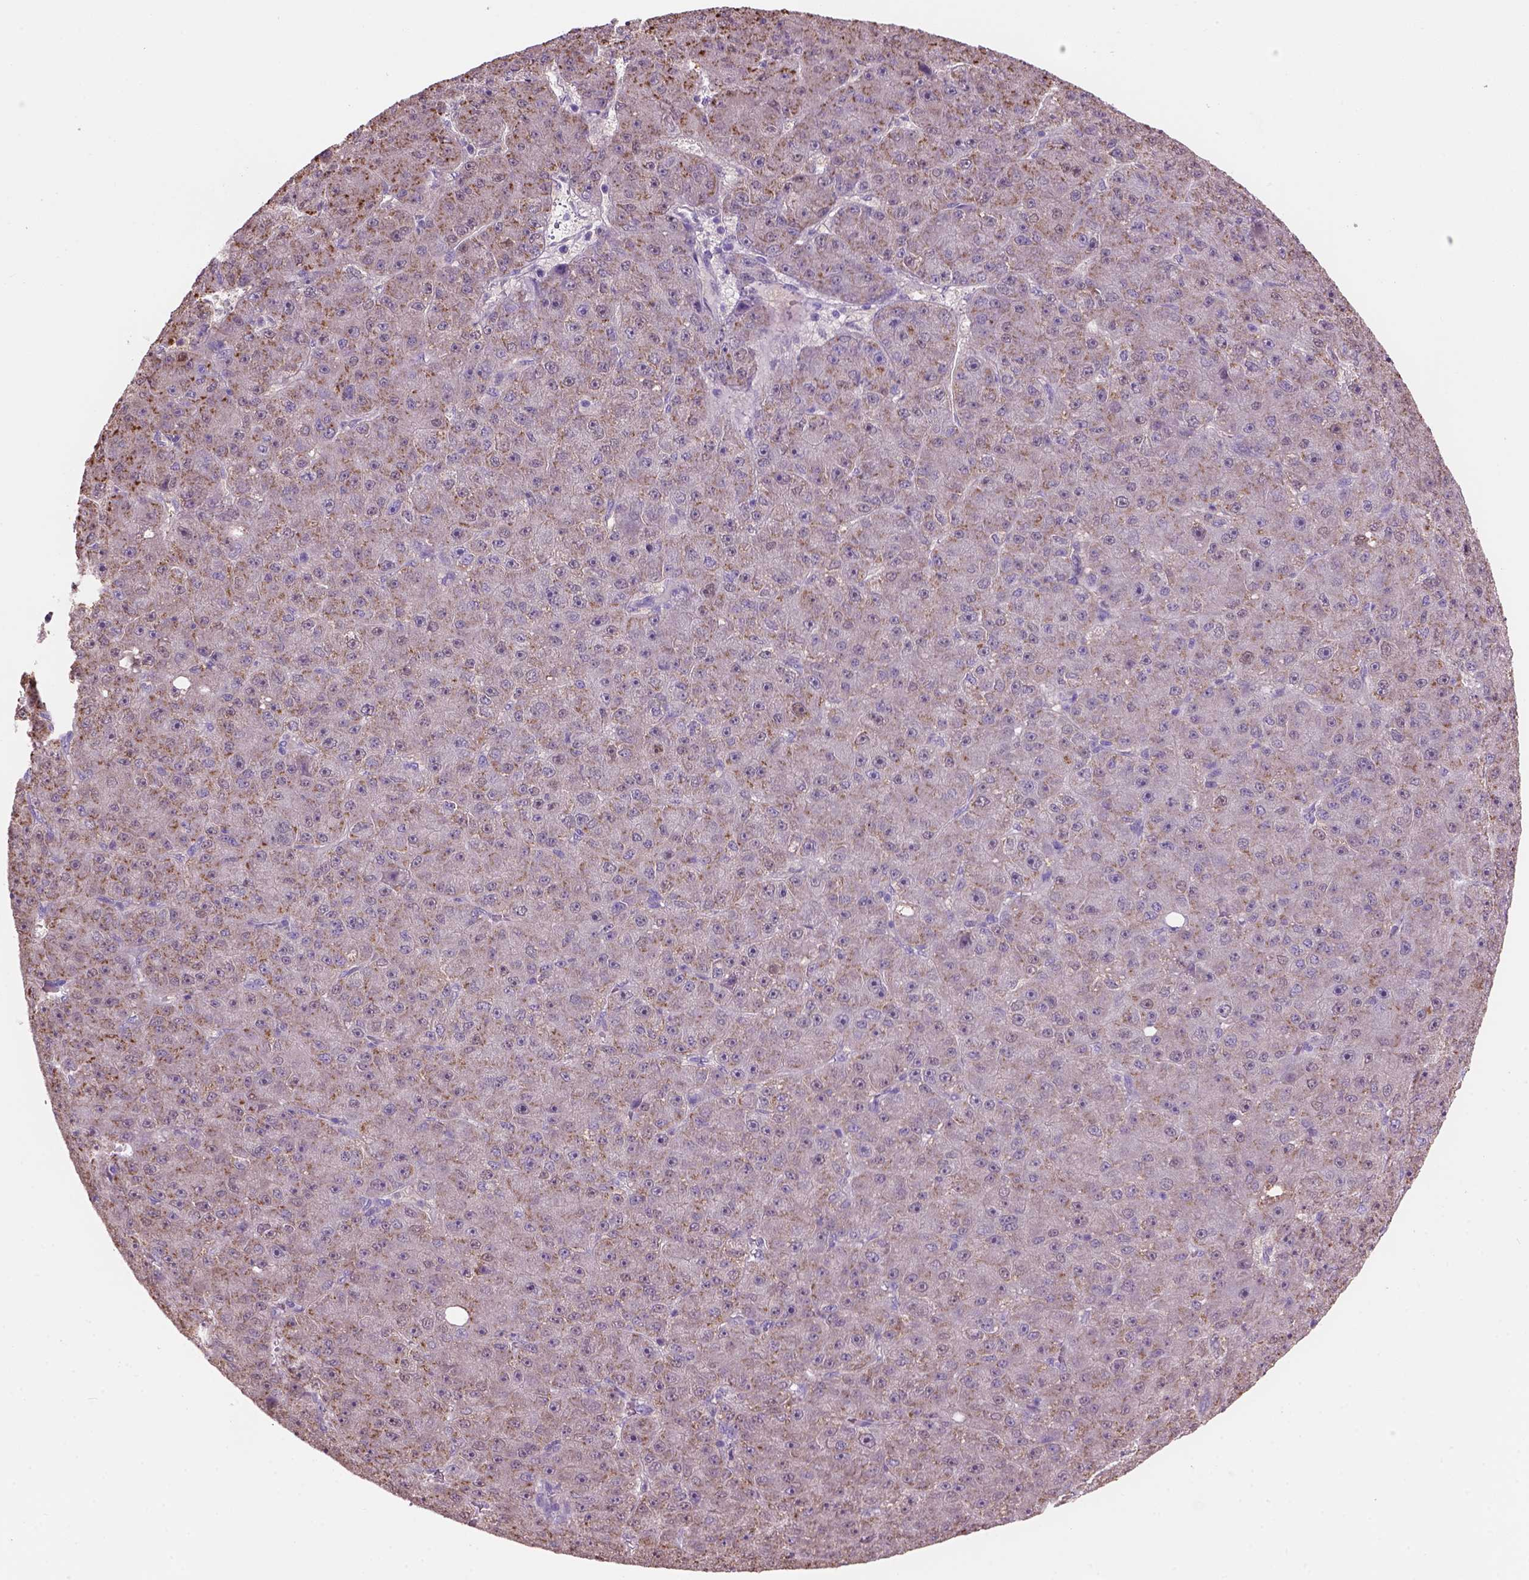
{"staining": {"intensity": "negative", "quantity": "none", "location": "none"}, "tissue": "liver cancer", "cell_type": "Tumor cells", "image_type": "cancer", "snomed": [{"axis": "morphology", "description": "Carcinoma, Hepatocellular, NOS"}, {"axis": "topography", "description": "Liver"}], "caption": "This is an immunohistochemistry photomicrograph of human liver cancer. There is no staining in tumor cells.", "gene": "CD84", "patient": {"sex": "male", "age": 67}}